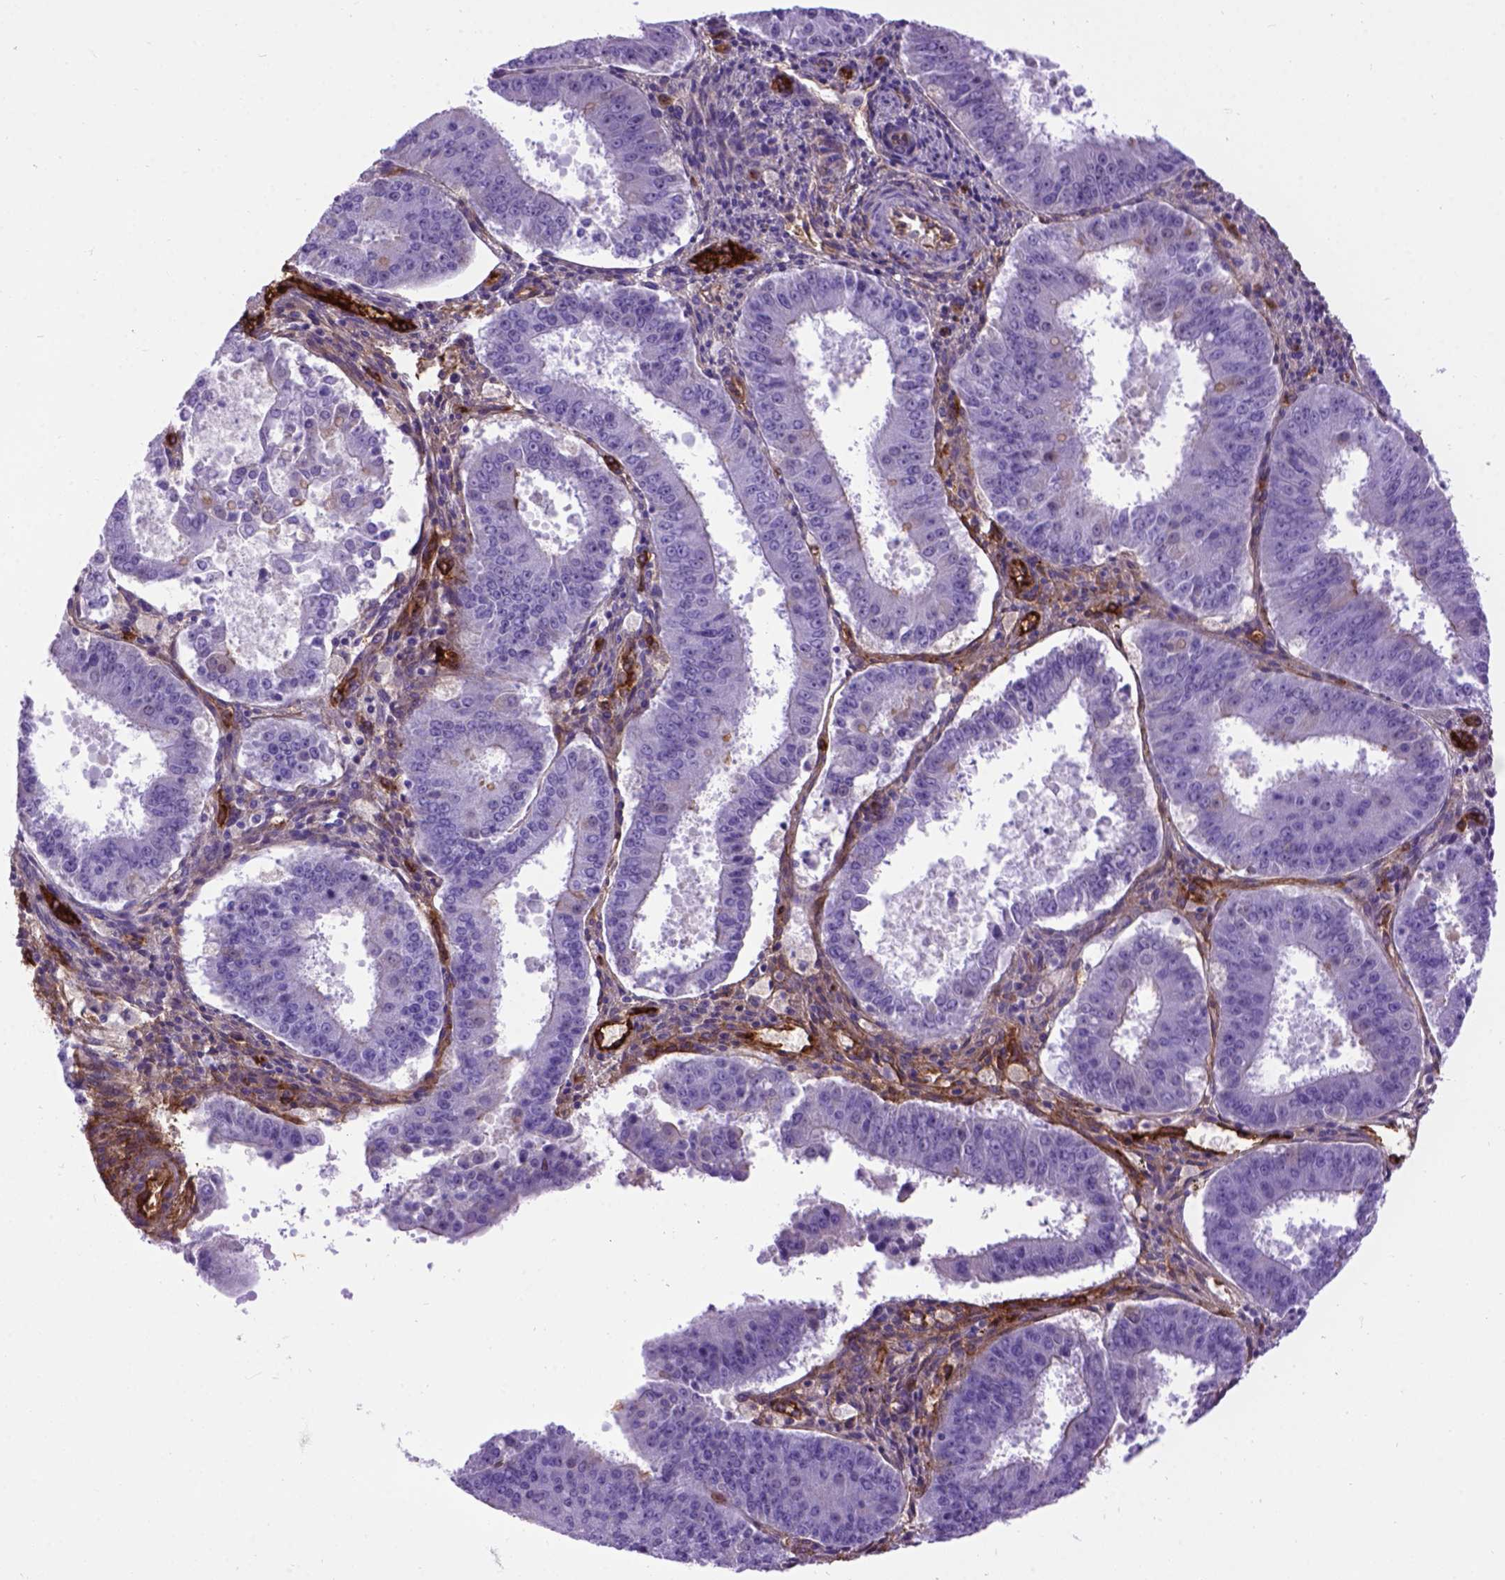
{"staining": {"intensity": "negative", "quantity": "none", "location": "none"}, "tissue": "ovarian cancer", "cell_type": "Tumor cells", "image_type": "cancer", "snomed": [{"axis": "morphology", "description": "Carcinoma, endometroid"}, {"axis": "topography", "description": "Ovary"}], "caption": "A micrograph of ovarian endometroid carcinoma stained for a protein reveals no brown staining in tumor cells.", "gene": "ENG", "patient": {"sex": "female", "age": 42}}